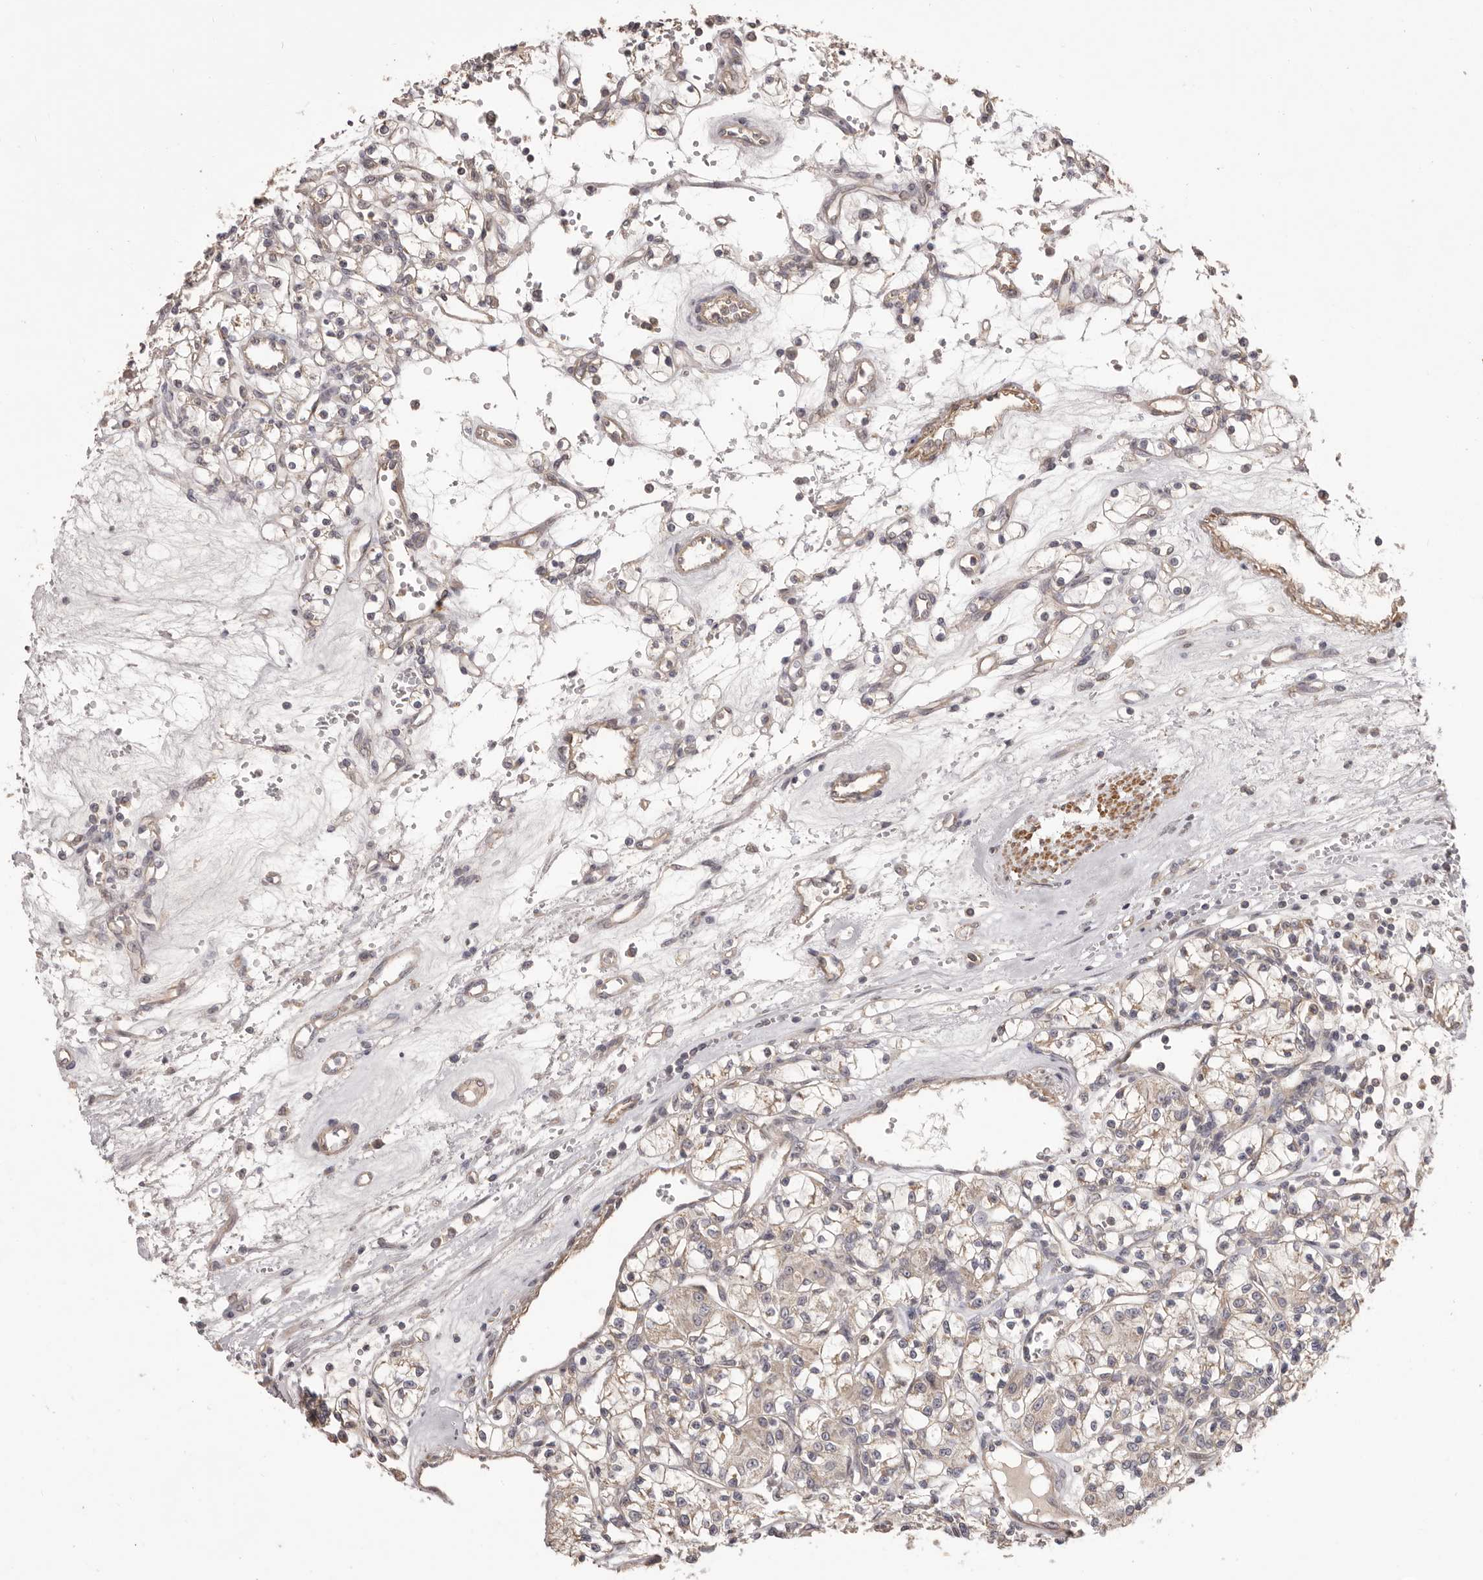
{"staining": {"intensity": "negative", "quantity": "none", "location": "none"}, "tissue": "renal cancer", "cell_type": "Tumor cells", "image_type": "cancer", "snomed": [{"axis": "morphology", "description": "Adenocarcinoma, NOS"}, {"axis": "topography", "description": "Kidney"}], "caption": "High power microscopy image of an immunohistochemistry (IHC) image of renal adenocarcinoma, revealing no significant staining in tumor cells.", "gene": "HRH1", "patient": {"sex": "female", "age": 59}}